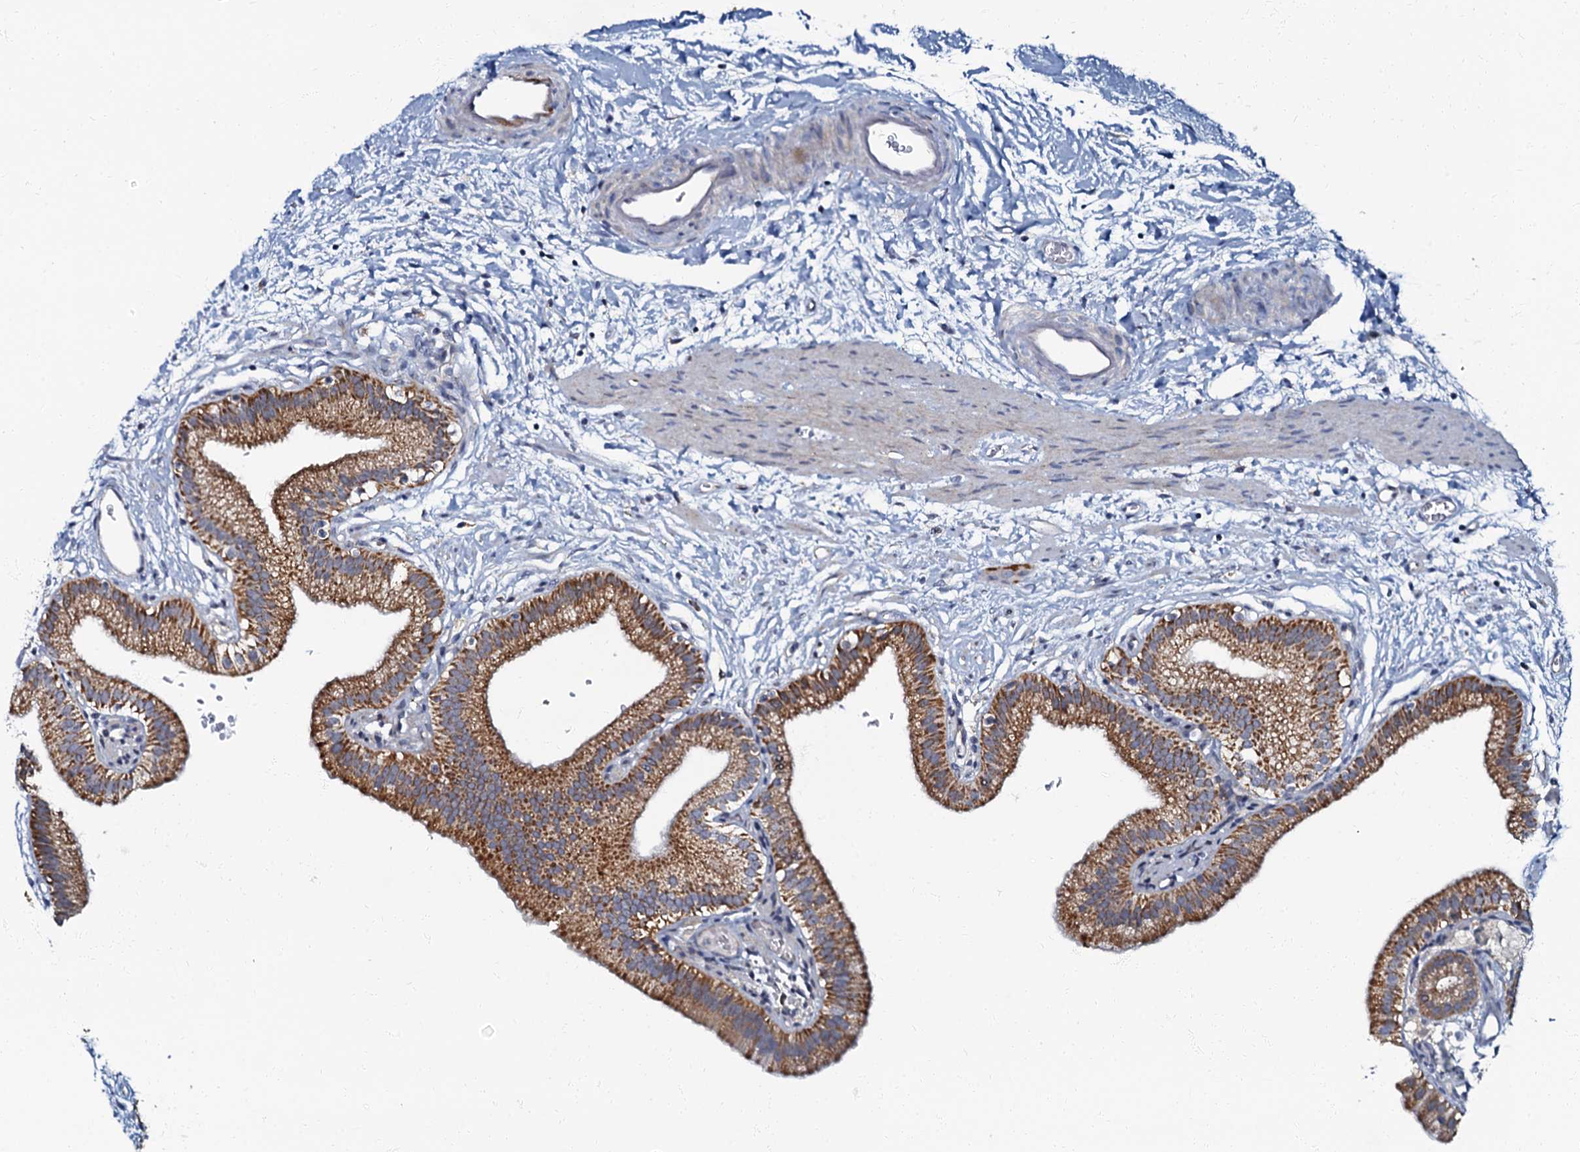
{"staining": {"intensity": "strong", "quantity": ">75%", "location": "cytoplasmic/membranous"}, "tissue": "gallbladder", "cell_type": "Glandular cells", "image_type": "normal", "snomed": [{"axis": "morphology", "description": "Normal tissue, NOS"}, {"axis": "topography", "description": "Gallbladder"}], "caption": "Gallbladder stained for a protein reveals strong cytoplasmic/membranous positivity in glandular cells.", "gene": "MRPL51", "patient": {"sex": "male", "age": 55}}